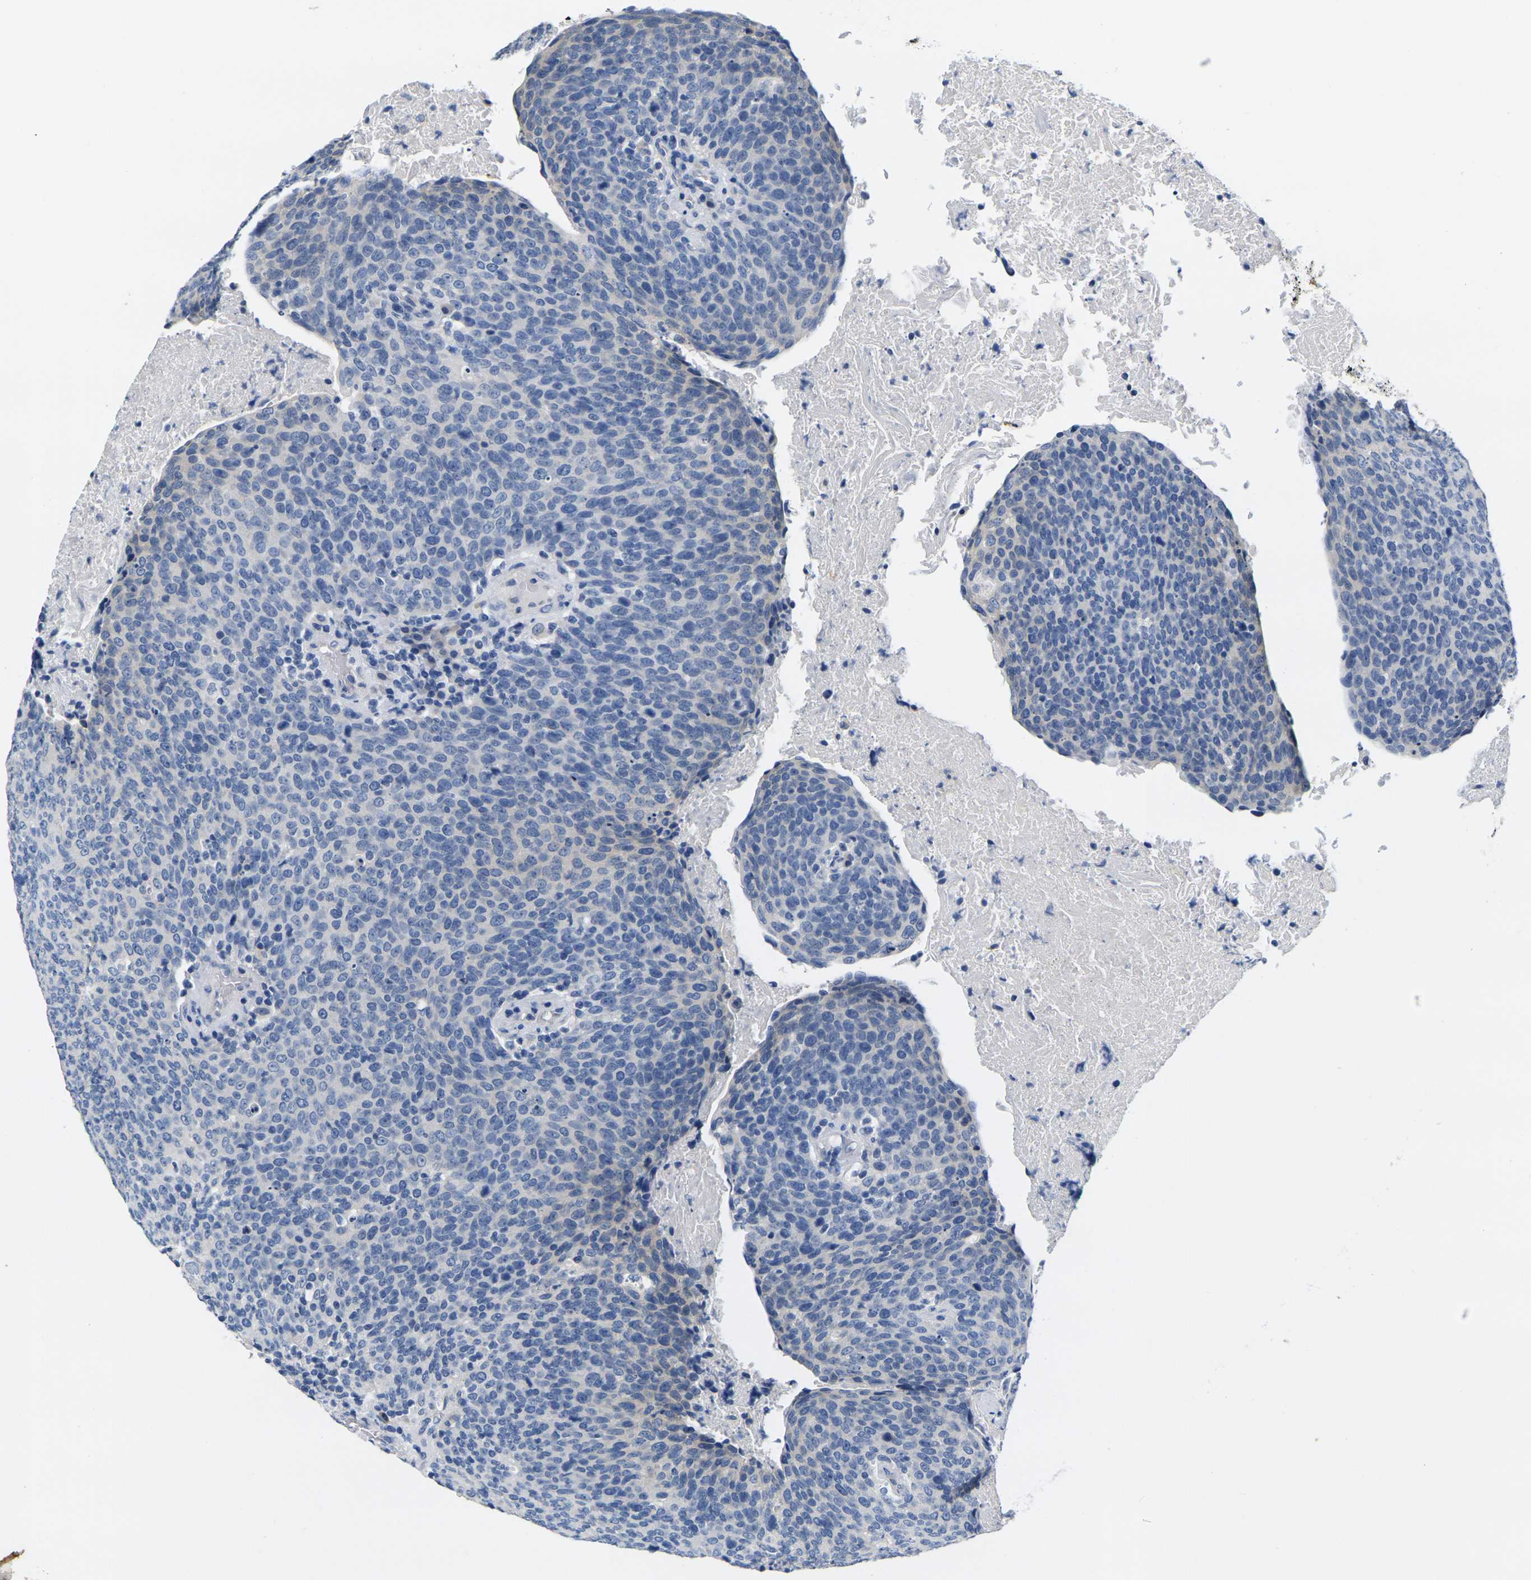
{"staining": {"intensity": "negative", "quantity": "none", "location": "none"}, "tissue": "head and neck cancer", "cell_type": "Tumor cells", "image_type": "cancer", "snomed": [{"axis": "morphology", "description": "Squamous cell carcinoma, NOS"}, {"axis": "morphology", "description": "Squamous cell carcinoma, metastatic, NOS"}, {"axis": "topography", "description": "Lymph node"}, {"axis": "topography", "description": "Head-Neck"}], "caption": "This is an immunohistochemistry histopathology image of squamous cell carcinoma (head and neck). There is no staining in tumor cells.", "gene": "NOCT", "patient": {"sex": "male", "age": 62}}